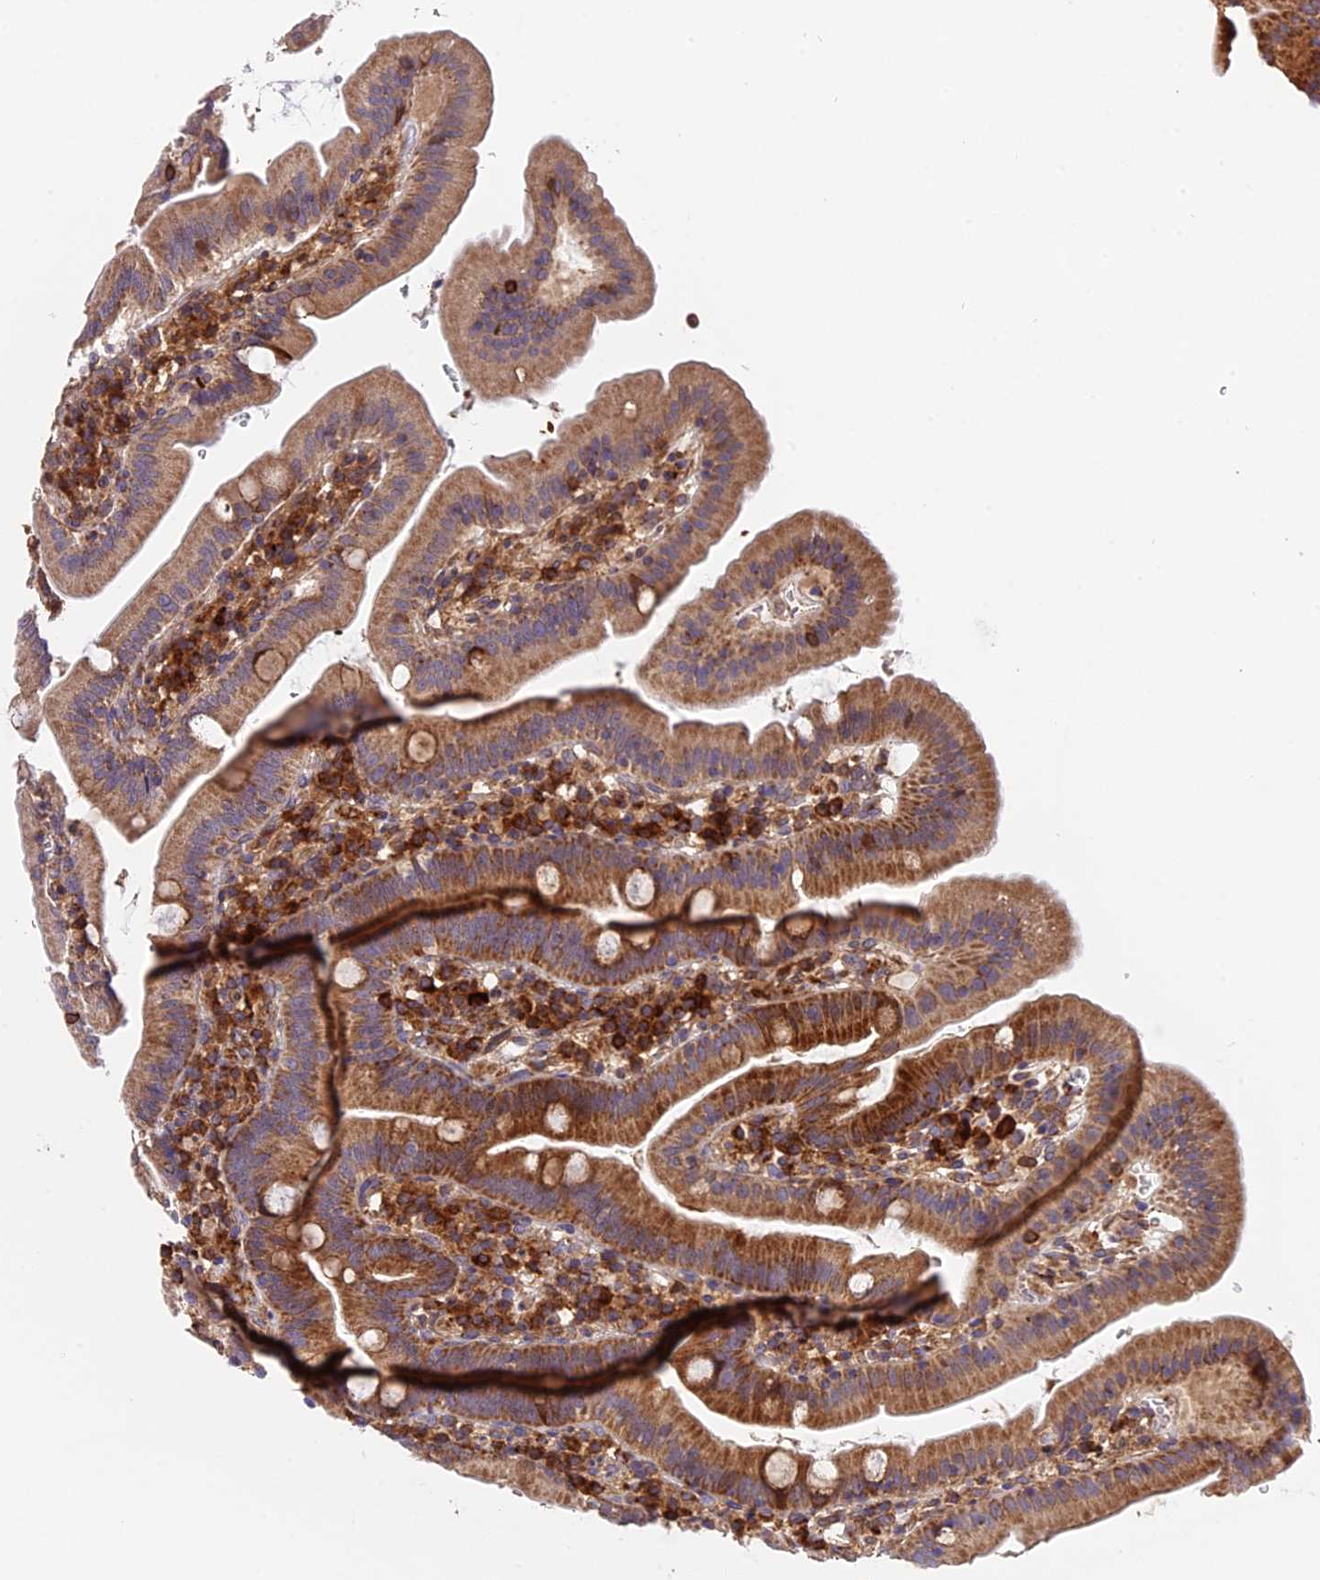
{"staining": {"intensity": "strong", "quantity": ">75%", "location": "cytoplasmic/membranous"}, "tissue": "duodenum", "cell_type": "Glandular cells", "image_type": "normal", "snomed": [{"axis": "morphology", "description": "Normal tissue, NOS"}, {"axis": "topography", "description": "Duodenum"}], "caption": "Protein staining of benign duodenum demonstrates strong cytoplasmic/membranous staining in about >75% of glandular cells. Using DAB (3,3'-diaminobenzidine) (brown) and hematoxylin (blue) stains, captured at high magnification using brightfield microscopy.", "gene": "HERPUD1", "patient": {"sex": "female", "age": 67}}